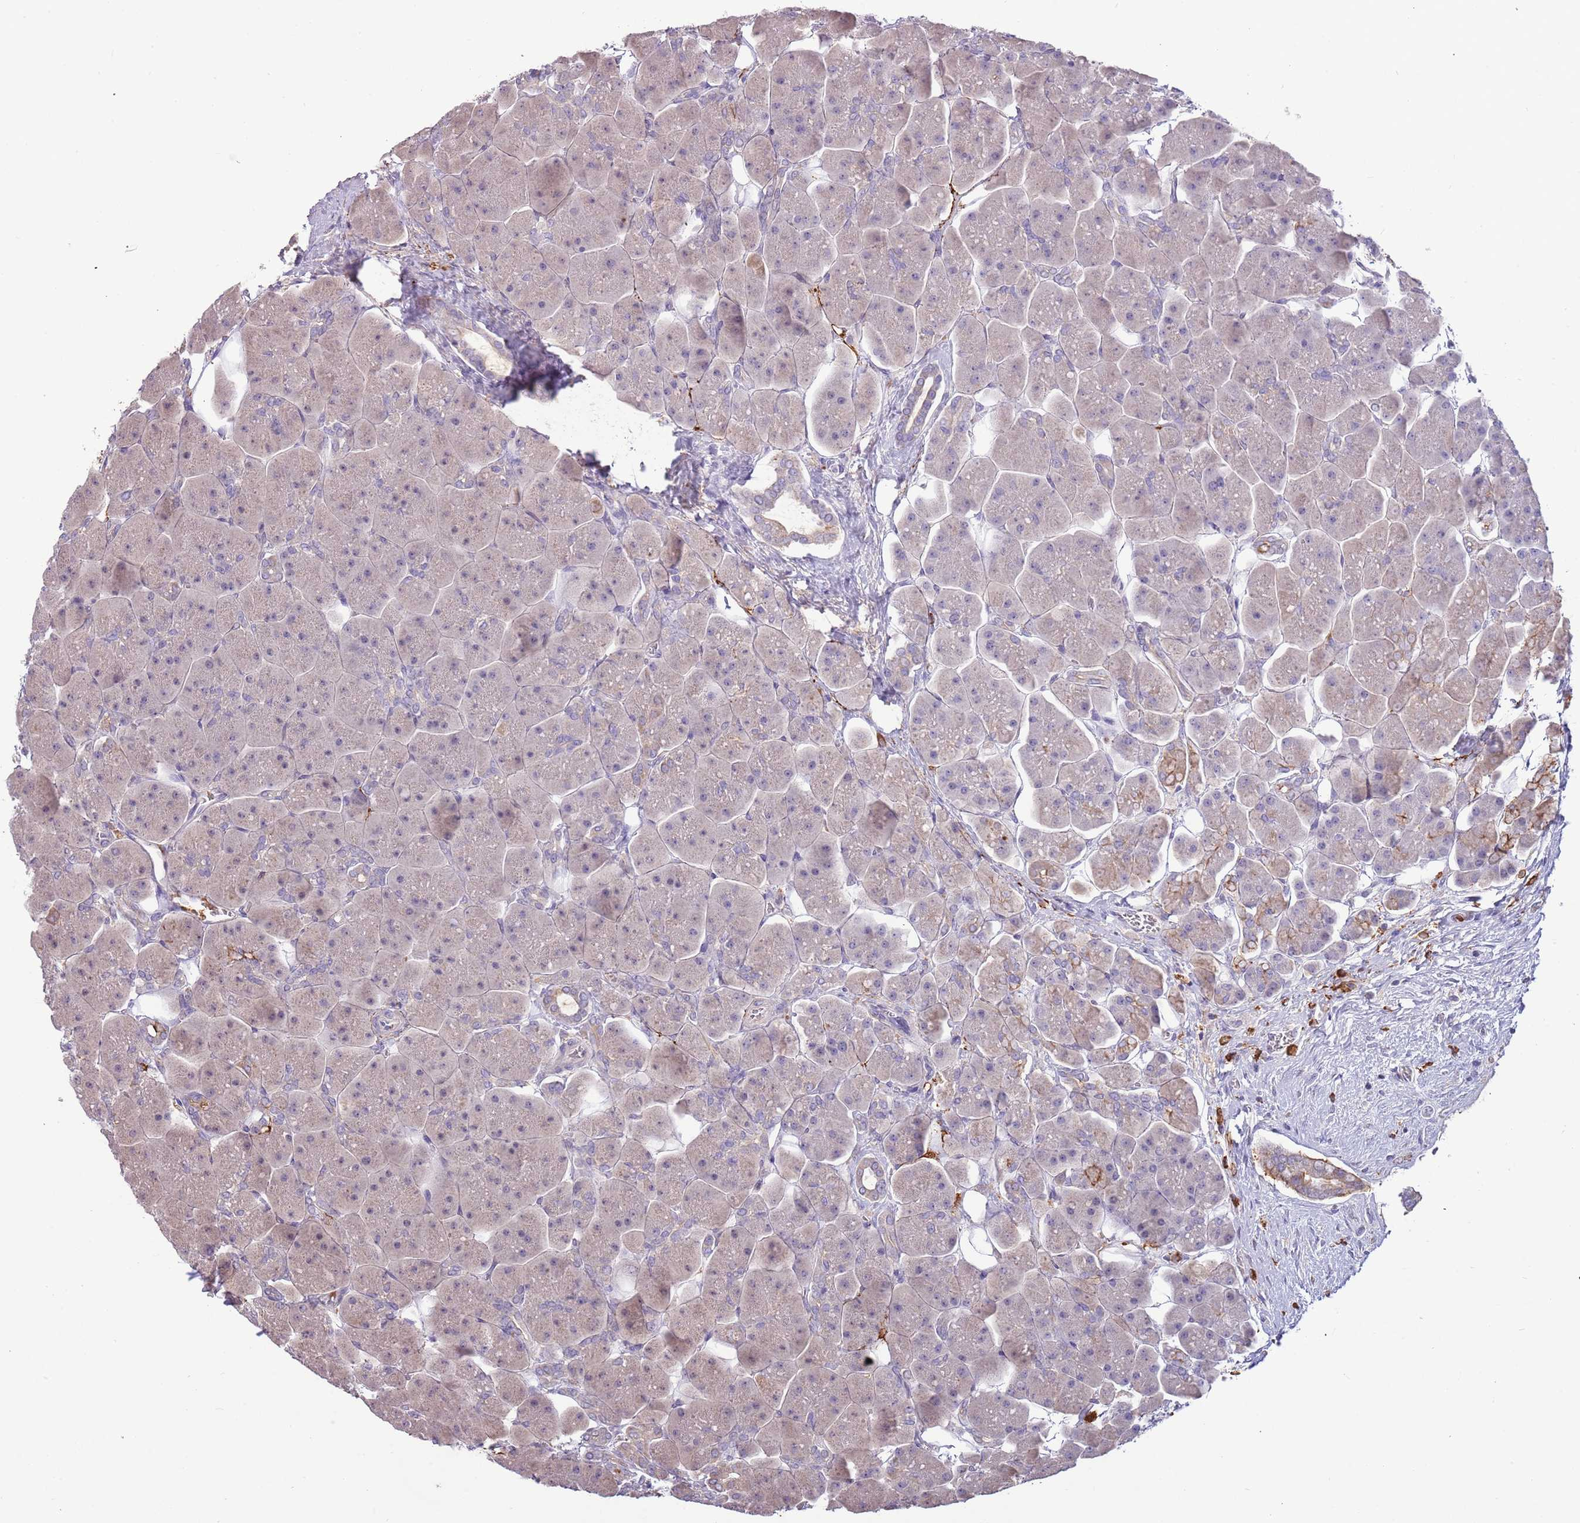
{"staining": {"intensity": "weak", "quantity": "<25%", "location": "cytoplasmic/membranous"}, "tissue": "pancreas", "cell_type": "Exocrine glandular cells", "image_type": "normal", "snomed": [{"axis": "morphology", "description": "Normal tissue, NOS"}, {"axis": "topography", "description": "Pancreas"}], "caption": "This is an immunohistochemistry (IHC) image of benign human pancreas. There is no staining in exocrine glandular cells.", "gene": "P2RY13", "patient": {"sex": "male", "age": 66}}